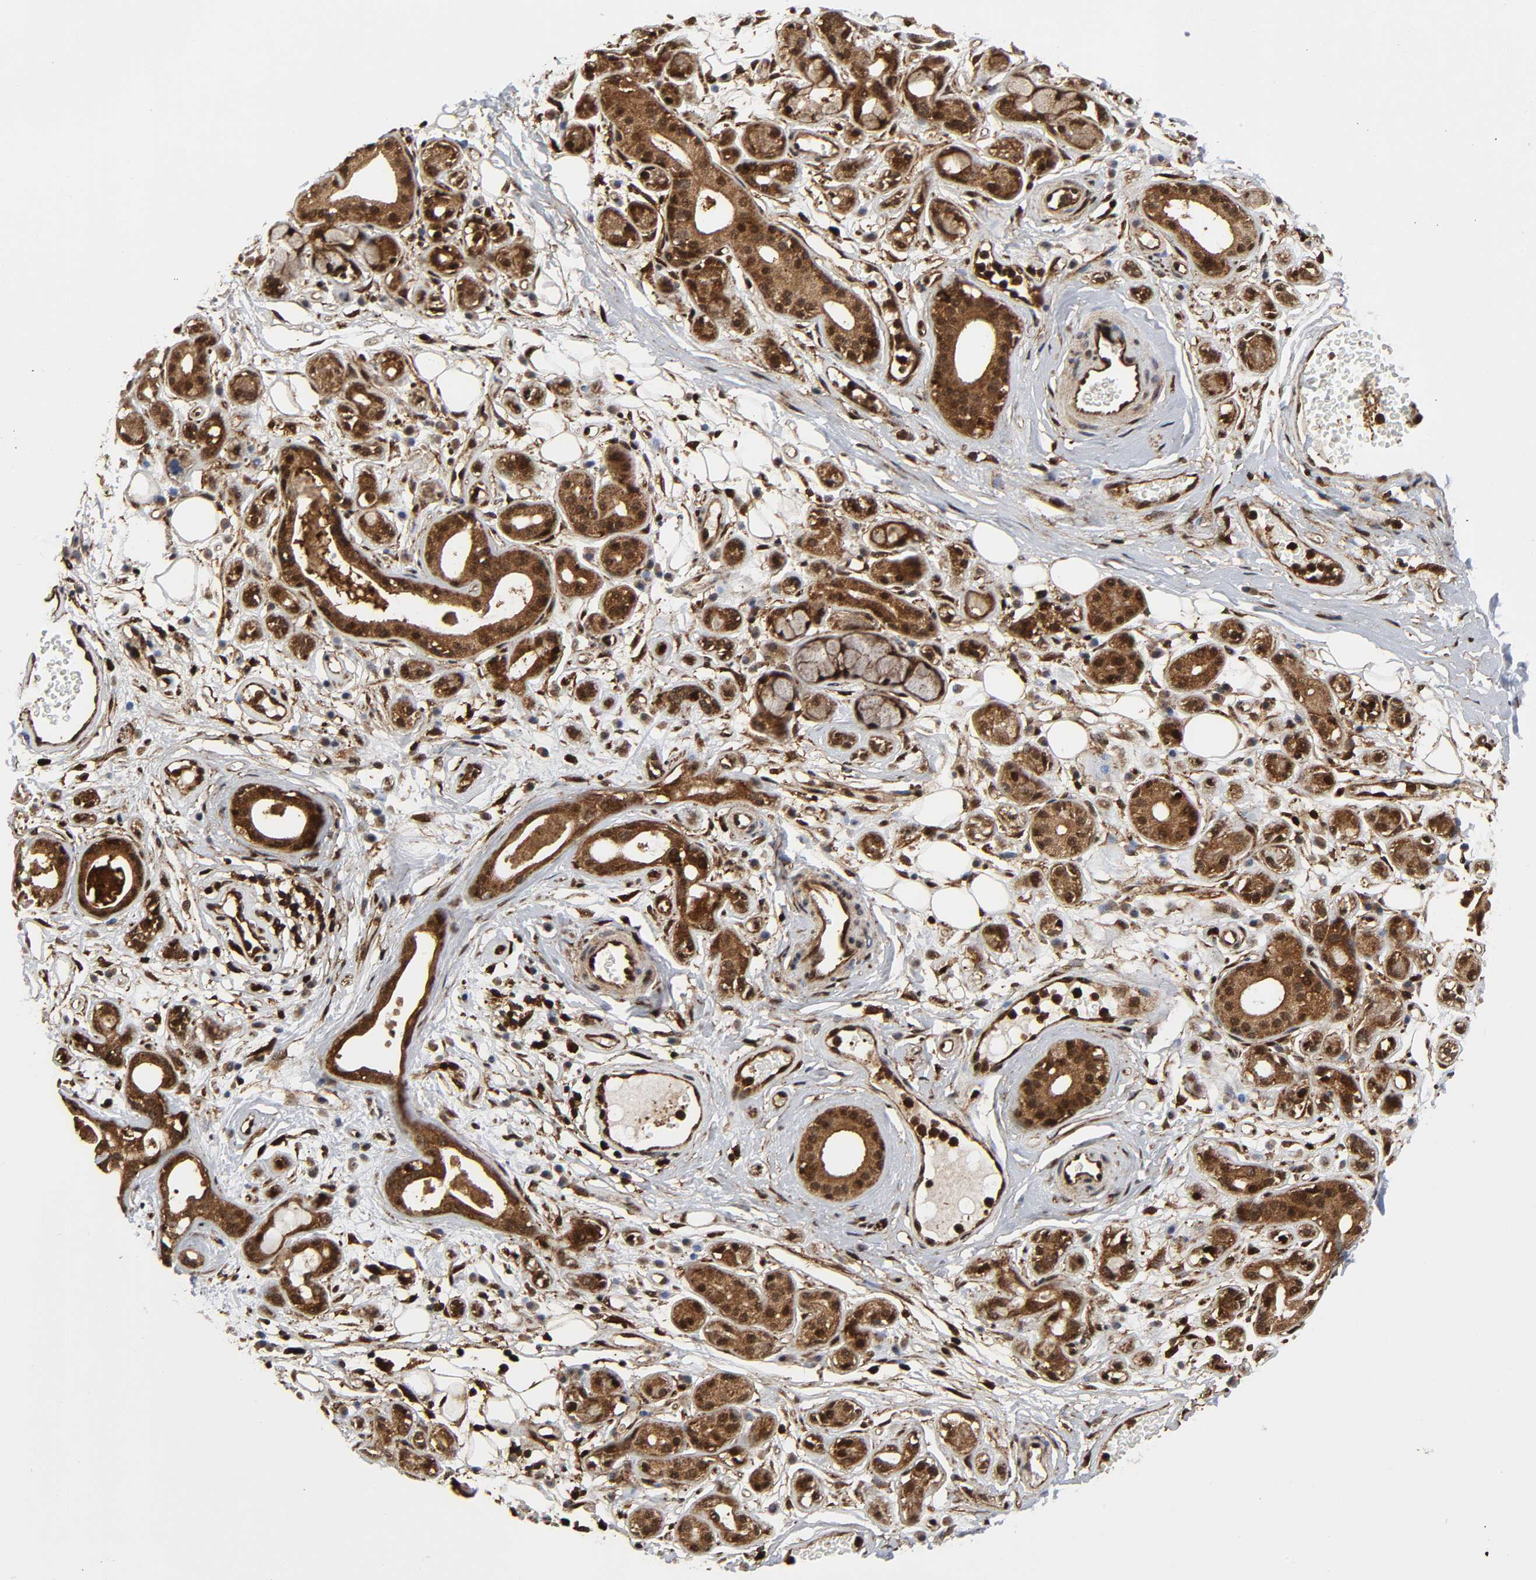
{"staining": {"intensity": "strong", "quantity": "<25%", "location": "cytoplasmic/membranous,nuclear"}, "tissue": "salivary gland", "cell_type": "Glandular cells", "image_type": "normal", "snomed": [{"axis": "morphology", "description": "Normal tissue, NOS"}, {"axis": "topography", "description": "Salivary gland"}], "caption": "The histopathology image shows immunohistochemical staining of unremarkable salivary gland. There is strong cytoplasmic/membranous,nuclear staining is present in approximately <25% of glandular cells. Using DAB (brown) and hematoxylin (blue) stains, captured at high magnification using brightfield microscopy.", "gene": "MAPK1", "patient": {"sex": "male", "age": 54}}